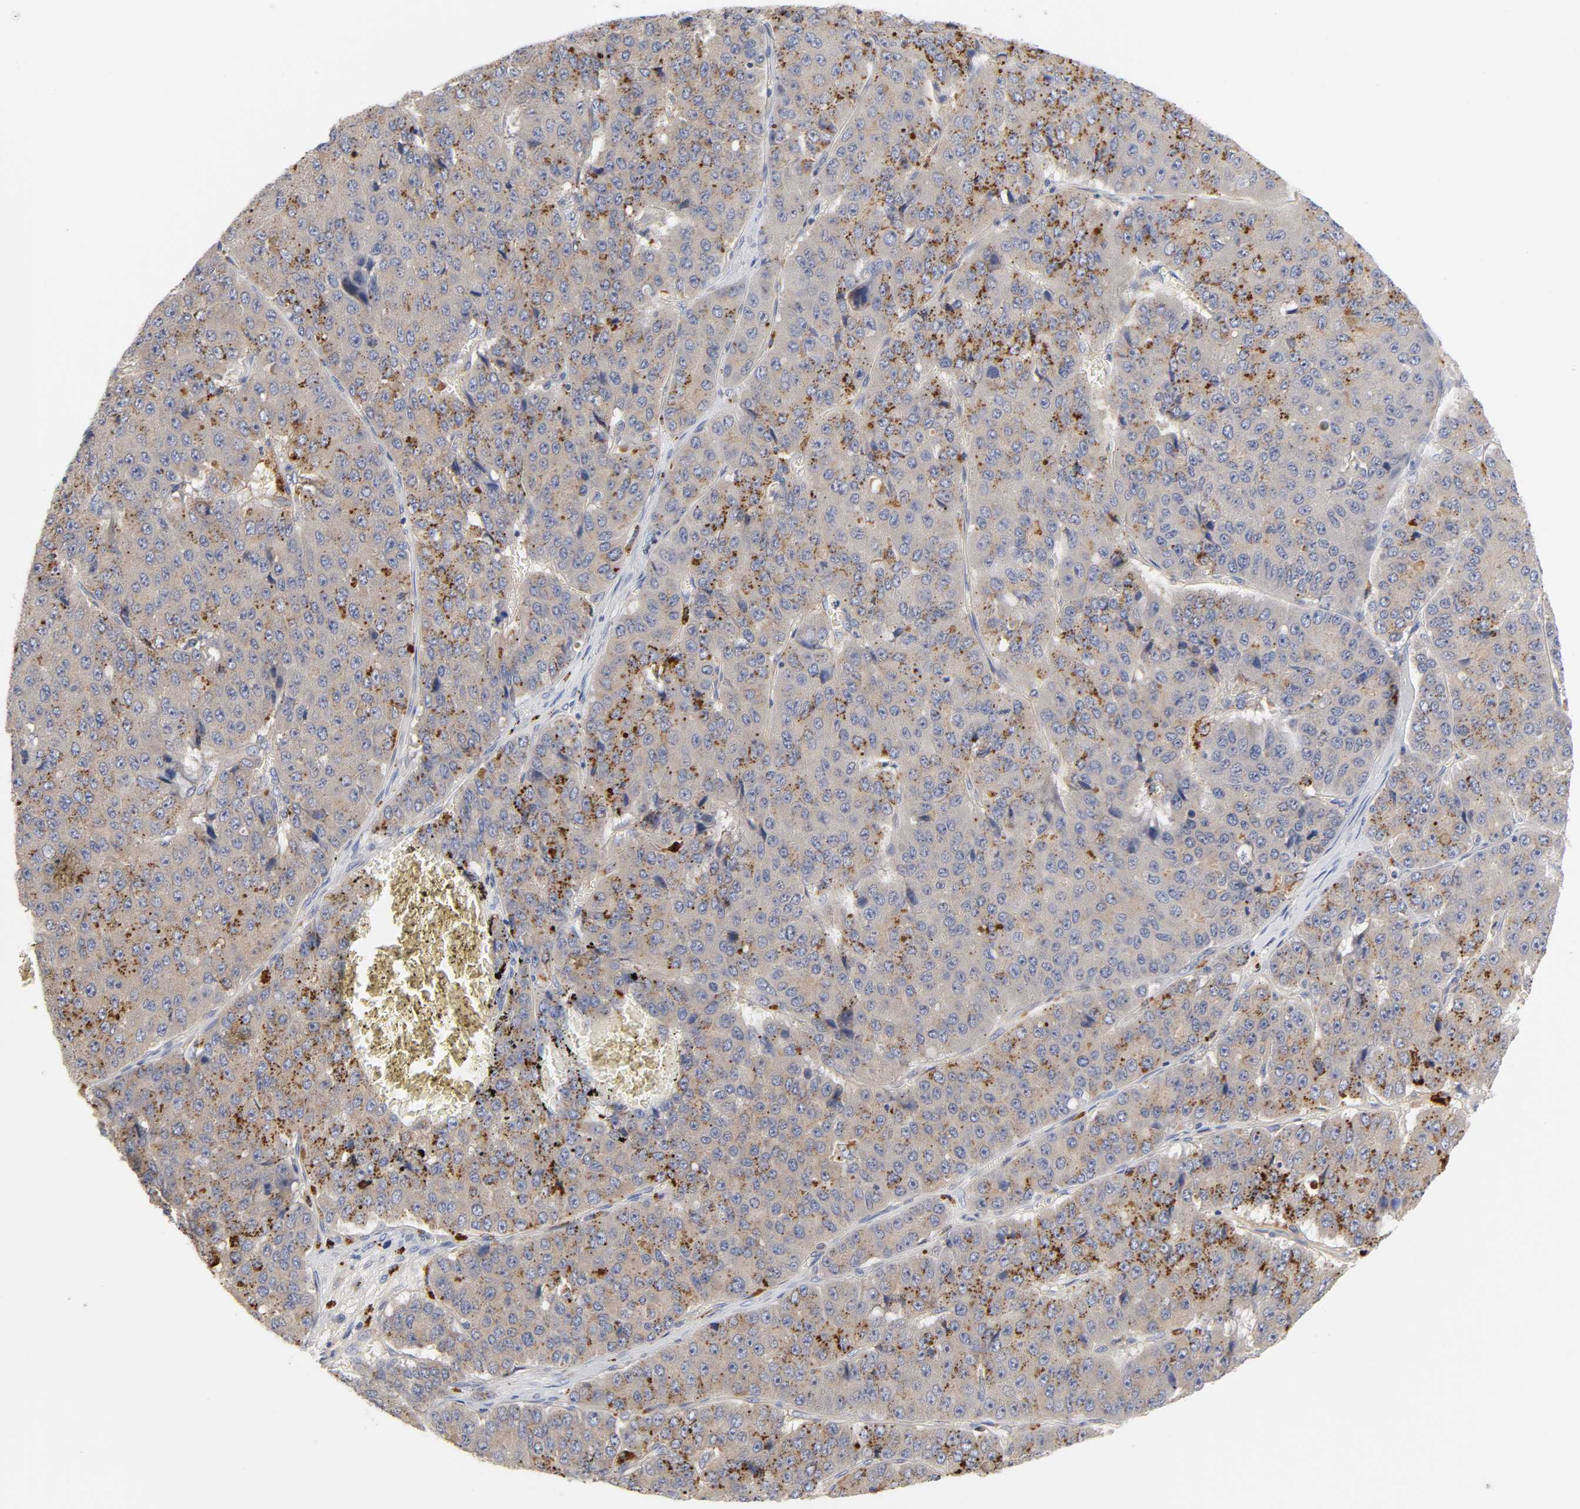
{"staining": {"intensity": "moderate", "quantity": ">75%", "location": "cytoplasmic/membranous"}, "tissue": "pancreatic cancer", "cell_type": "Tumor cells", "image_type": "cancer", "snomed": [{"axis": "morphology", "description": "Adenocarcinoma, NOS"}, {"axis": "topography", "description": "Pancreas"}], "caption": "Pancreatic adenocarcinoma stained for a protein reveals moderate cytoplasmic/membranous positivity in tumor cells.", "gene": "C17orf75", "patient": {"sex": "male", "age": 50}}